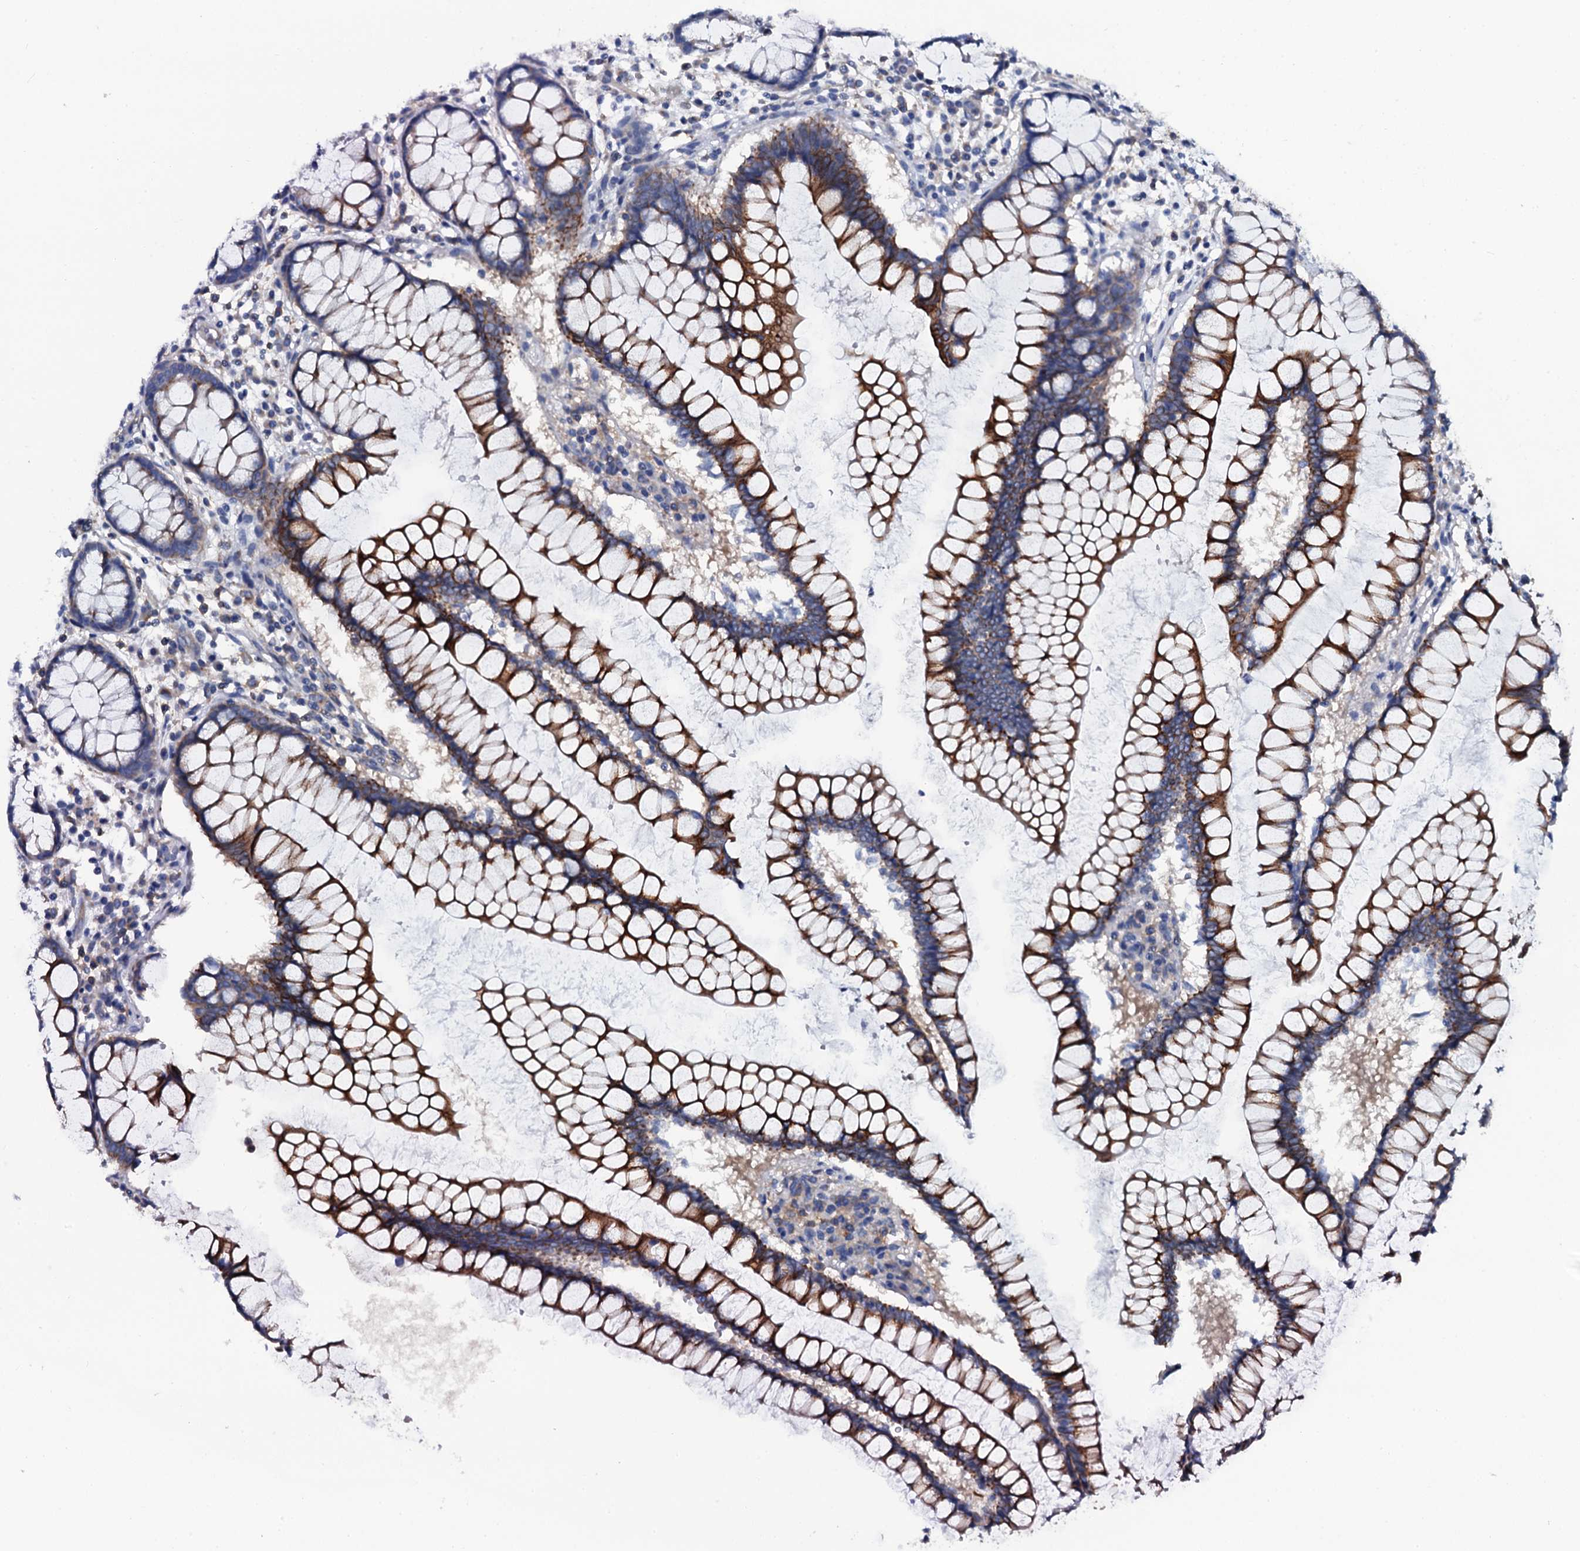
{"staining": {"intensity": "strong", "quantity": ">75%", "location": "cytoplasmic/membranous"}, "tissue": "colon", "cell_type": "Glandular cells", "image_type": "normal", "snomed": [{"axis": "morphology", "description": "Normal tissue, NOS"}, {"axis": "morphology", "description": "Adenocarcinoma, NOS"}, {"axis": "topography", "description": "Colon"}], "caption": "Immunohistochemical staining of unremarkable human colon exhibits strong cytoplasmic/membranous protein staining in approximately >75% of glandular cells. (DAB (3,3'-diaminobenzidine) IHC, brown staining for protein, blue staining for nuclei).", "gene": "OTOL1", "patient": {"sex": "female", "age": 55}}